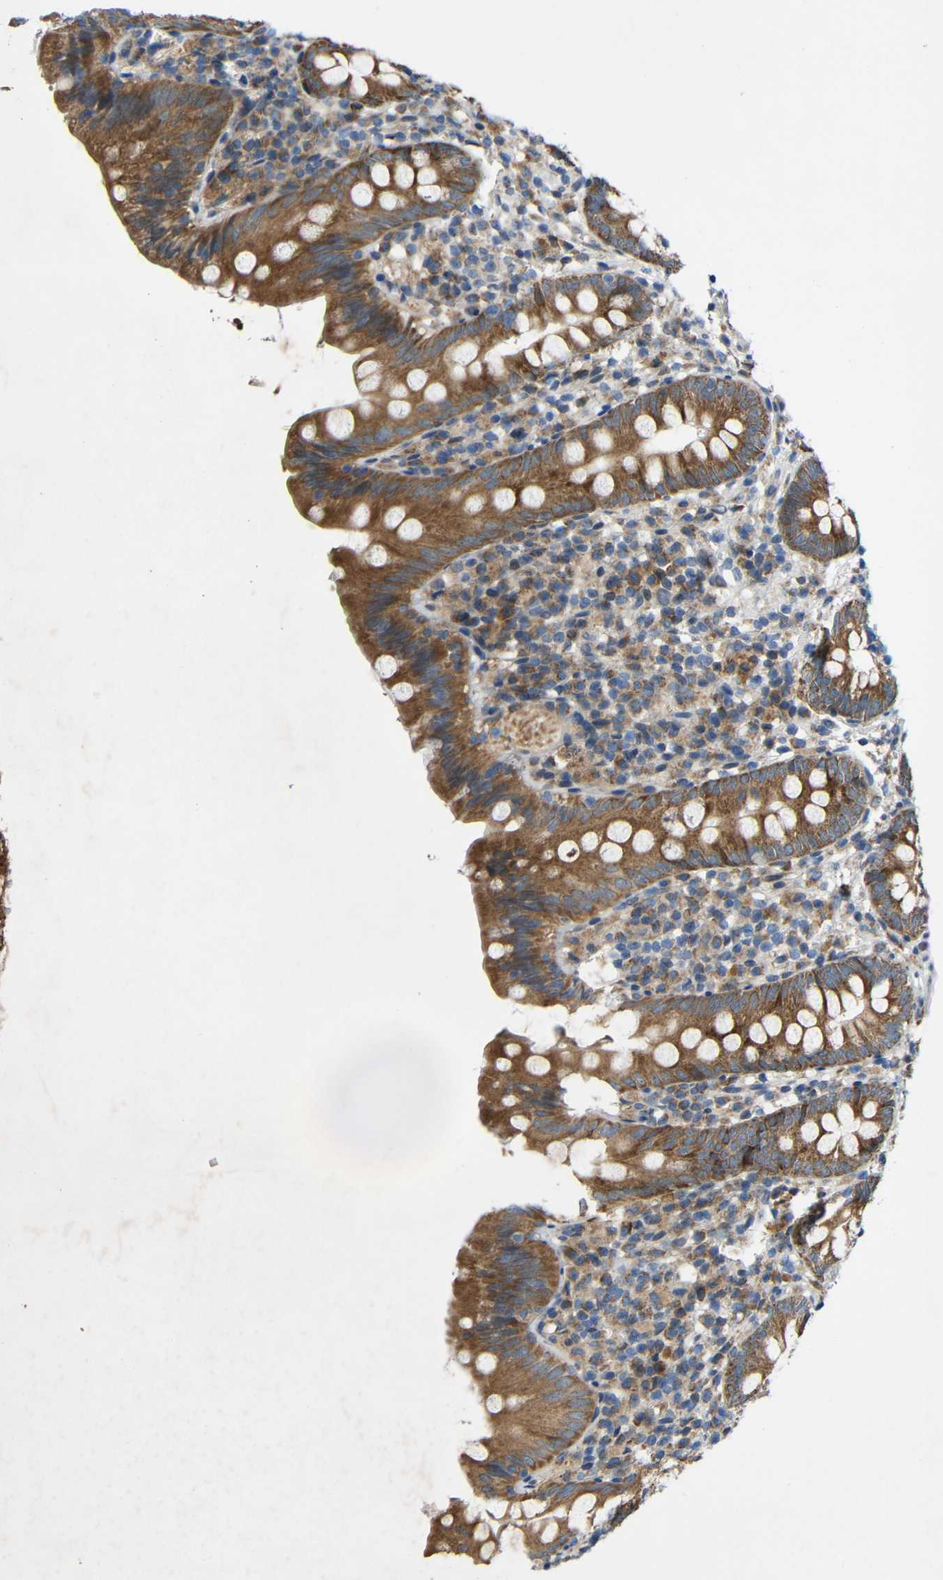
{"staining": {"intensity": "moderate", "quantity": ">75%", "location": "cytoplasmic/membranous"}, "tissue": "appendix", "cell_type": "Glandular cells", "image_type": "normal", "snomed": [{"axis": "morphology", "description": "Normal tissue, NOS"}, {"axis": "topography", "description": "Appendix"}], "caption": "An image showing moderate cytoplasmic/membranous expression in approximately >75% of glandular cells in benign appendix, as visualized by brown immunohistochemical staining.", "gene": "TMEM25", "patient": {"sex": "male", "age": 52}}